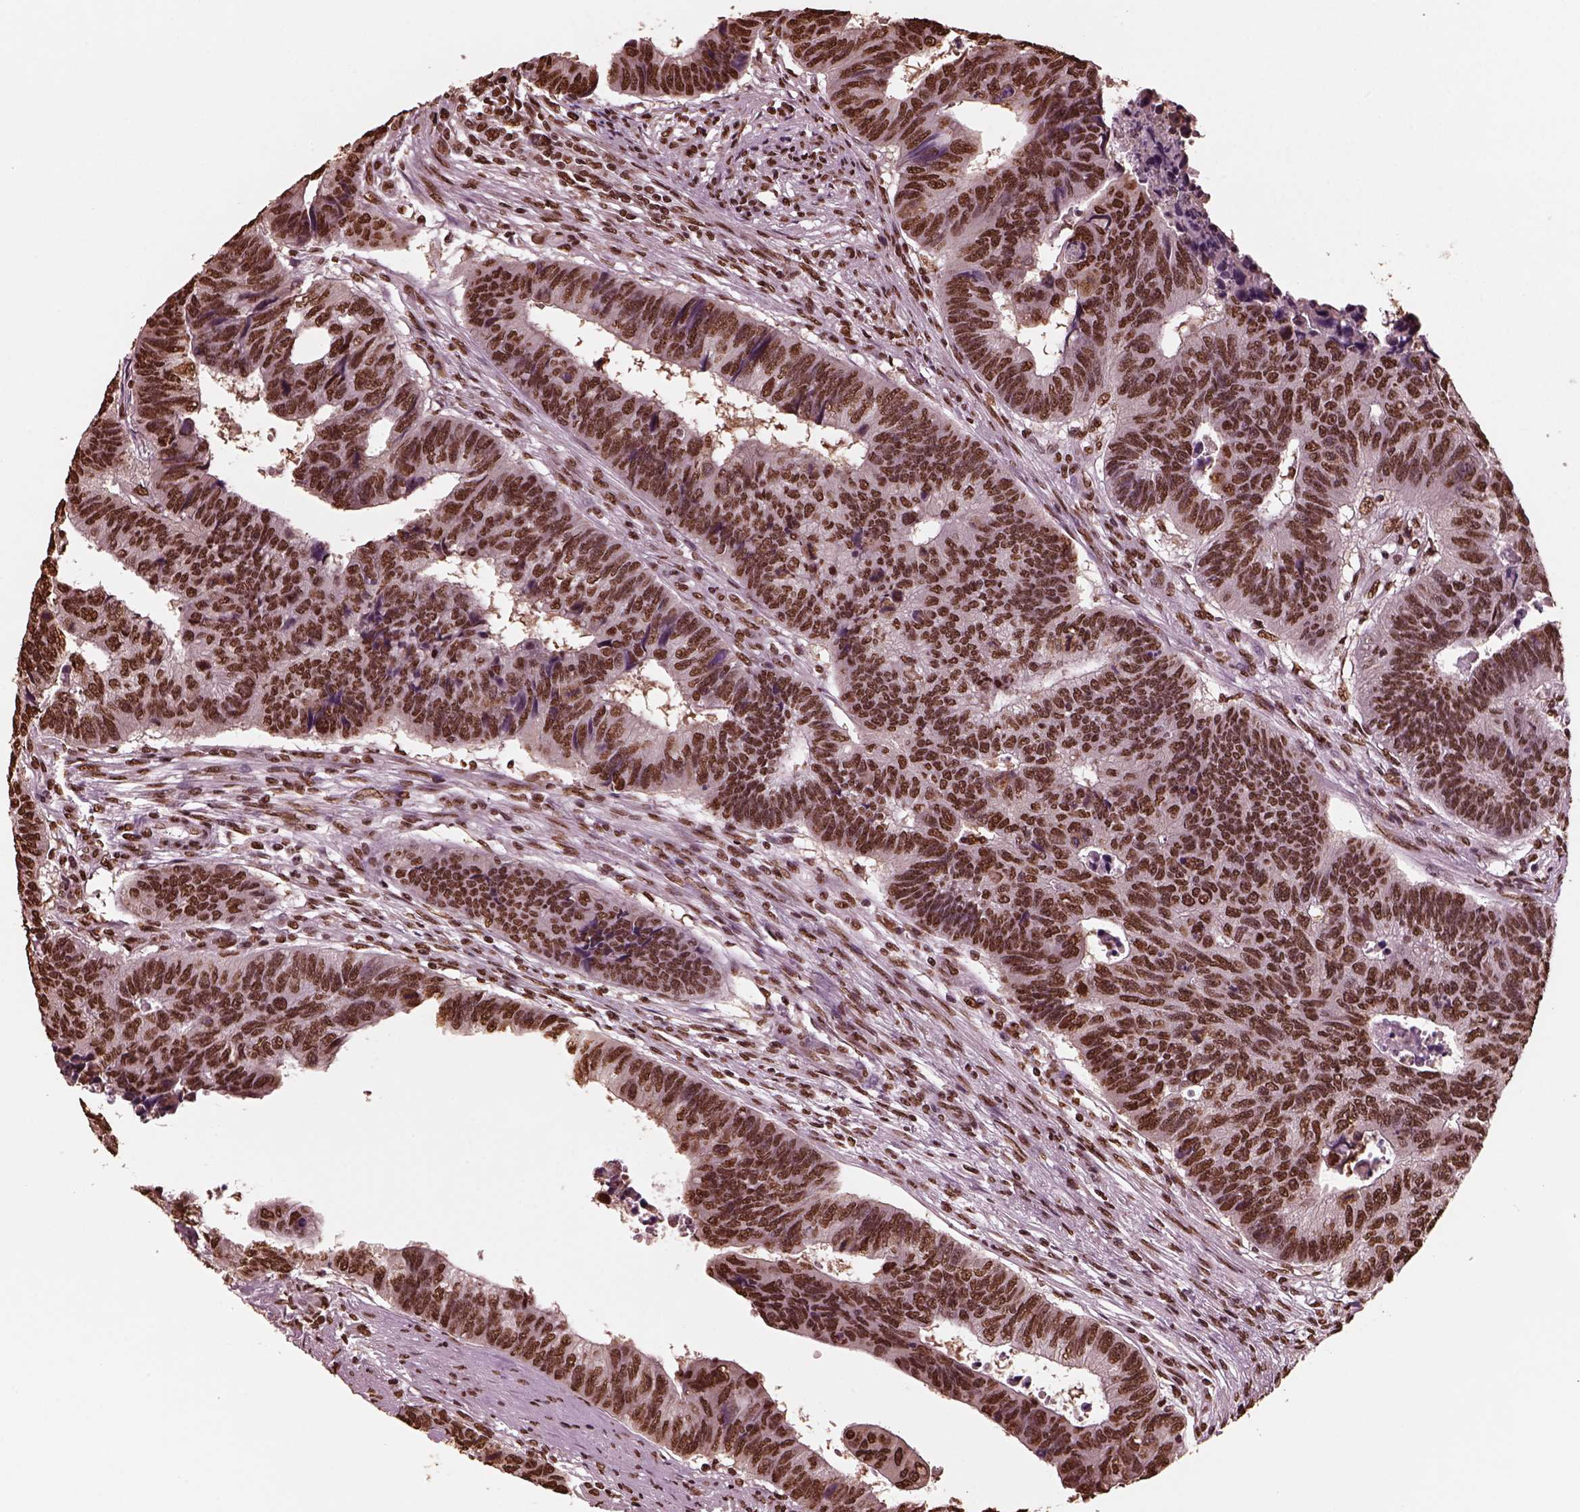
{"staining": {"intensity": "strong", "quantity": ">75%", "location": "nuclear"}, "tissue": "colorectal cancer", "cell_type": "Tumor cells", "image_type": "cancer", "snomed": [{"axis": "morphology", "description": "Adenocarcinoma, NOS"}, {"axis": "topography", "description": "Rectum"}], "caption": "Colorectal adenocarcinoma tissue displays strong nuclear expression in about >75% of tumor cells, visualized by immunohistochemistry. Nuclei are stained in blue.", "gene": "NSD1", "patient": {"sex": "female", "age": 85}}